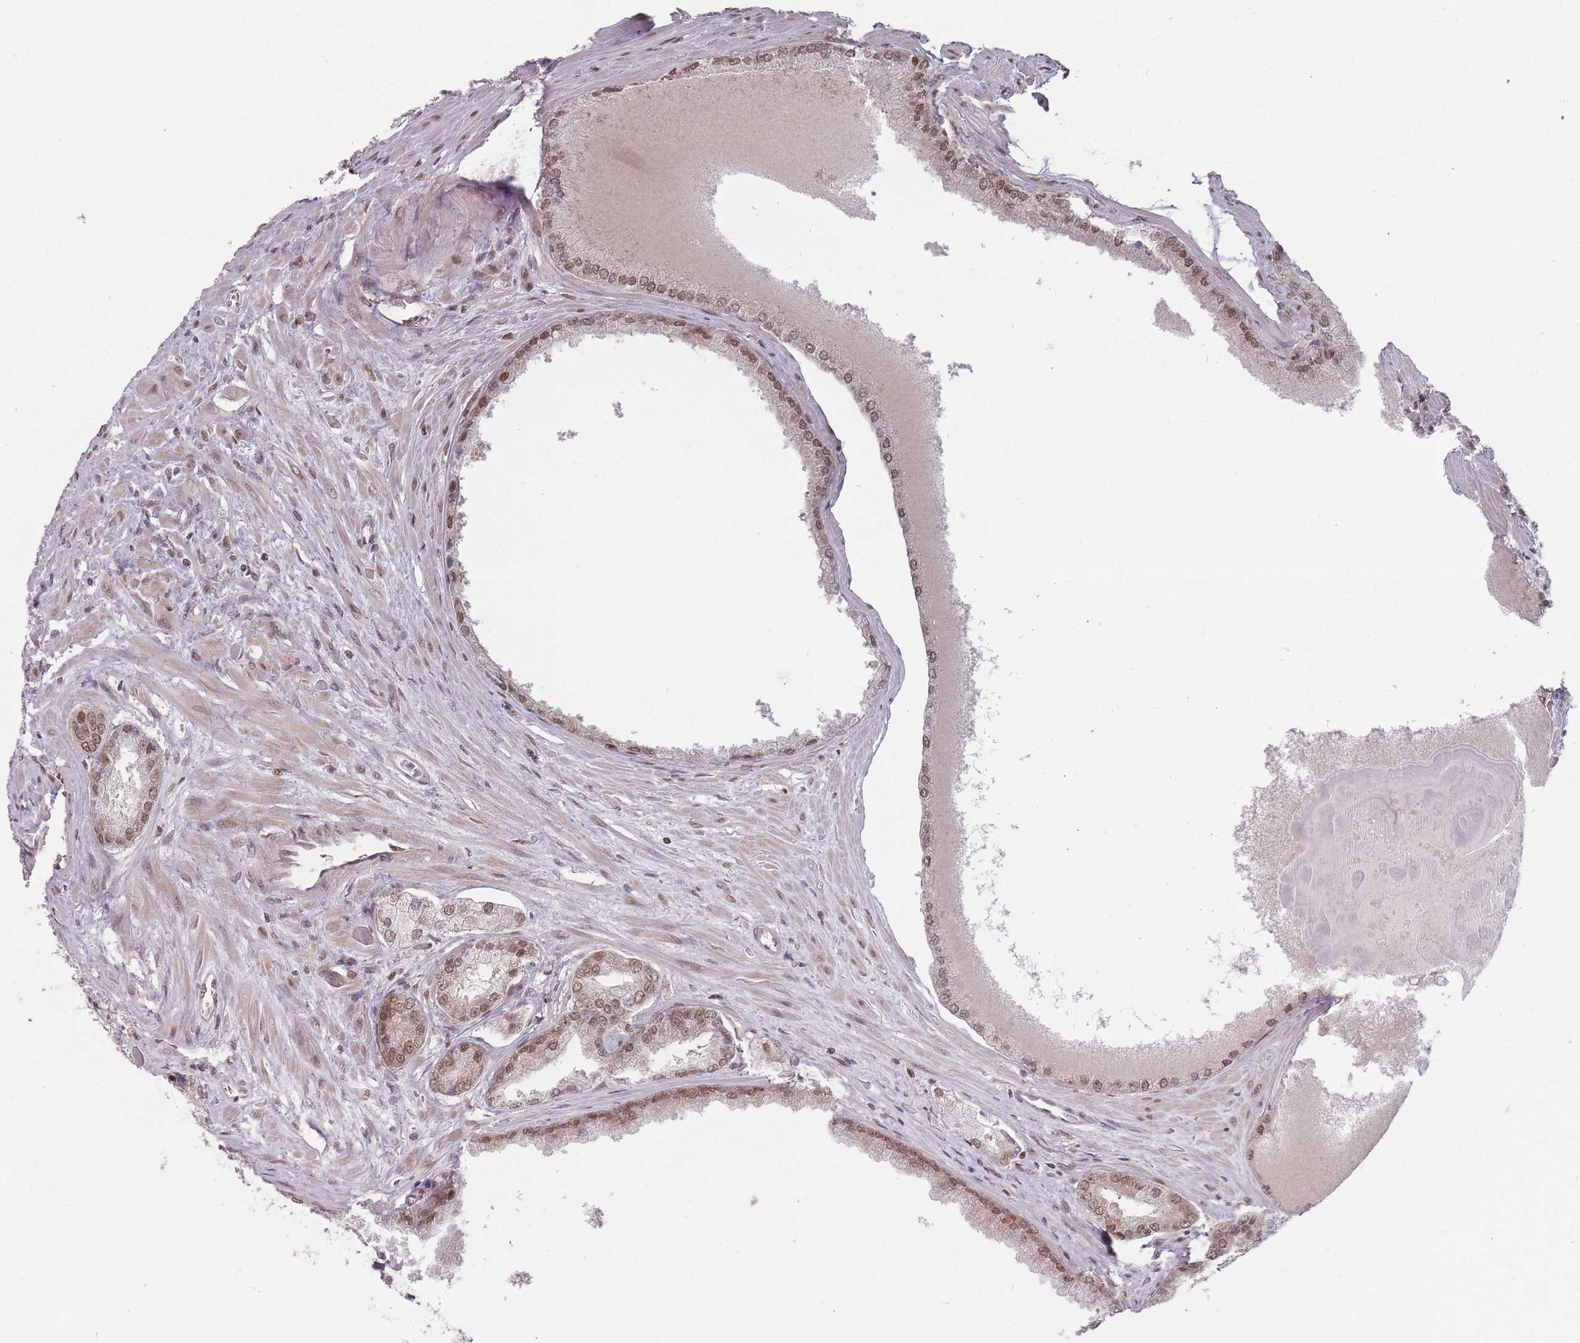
{"staining": {"intensity": "moderate", "quantity": ">75%", "location": "nuclear"}, "tissue": "prostate cancer", "cell_type": "Tumor cells", "image_type": "cancer", "snomed": [{"axis": "morphology", "description": "Adenocarcinoma, Low grade"}, {"axis": "topography", "description": "Prostate"}], "caption": "The photomicrograph demonstrates staining of adenocarcinoma (low-grade) (prostate), revealing moderate nuclear protein expression (brown color) within tumor cells.", "gene": "SH3BGRL2", "patient": {"sex": "male", "age": 68}}